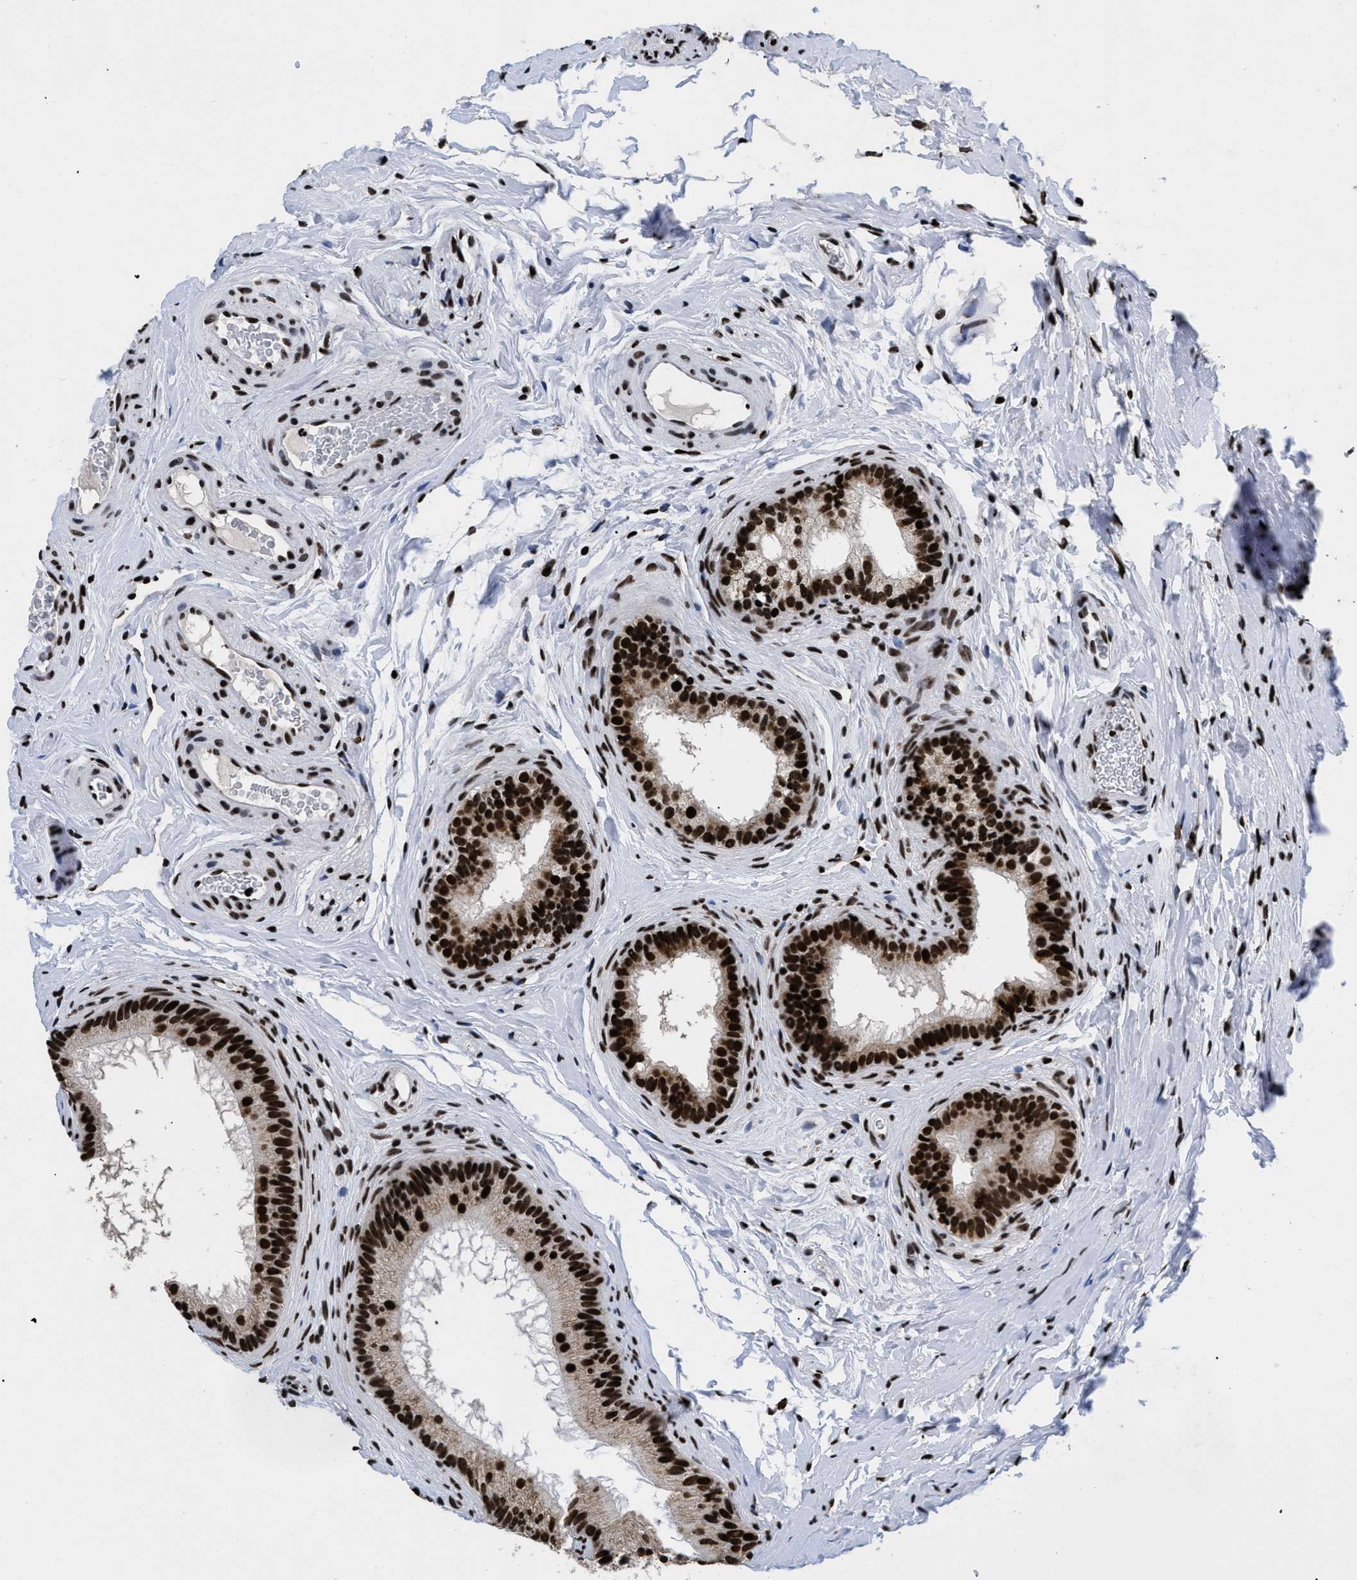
{"staining": {"intensity": "strong", "quantity": ">75%", "location": "nuclear"}, "tissue": "epididymis", "cell_type": "Glandular cells", "image_type": "normal", "snomed": [{"axis": "morphology", "description": "Normal tissue, NOS"}, {"axis": "topography", "description": "Testis"}, {"axis": "topography", "description": "Epididymis"}], "caption": "Epididymis stained with DAB (3,3'-diaminobenzidine) immunohistochemistry shows high levels of strong nuclear expression in approximately >75% of glandular cells.", "gene": "CALHM3", "patient": {"sex": "male", "age": 36}}